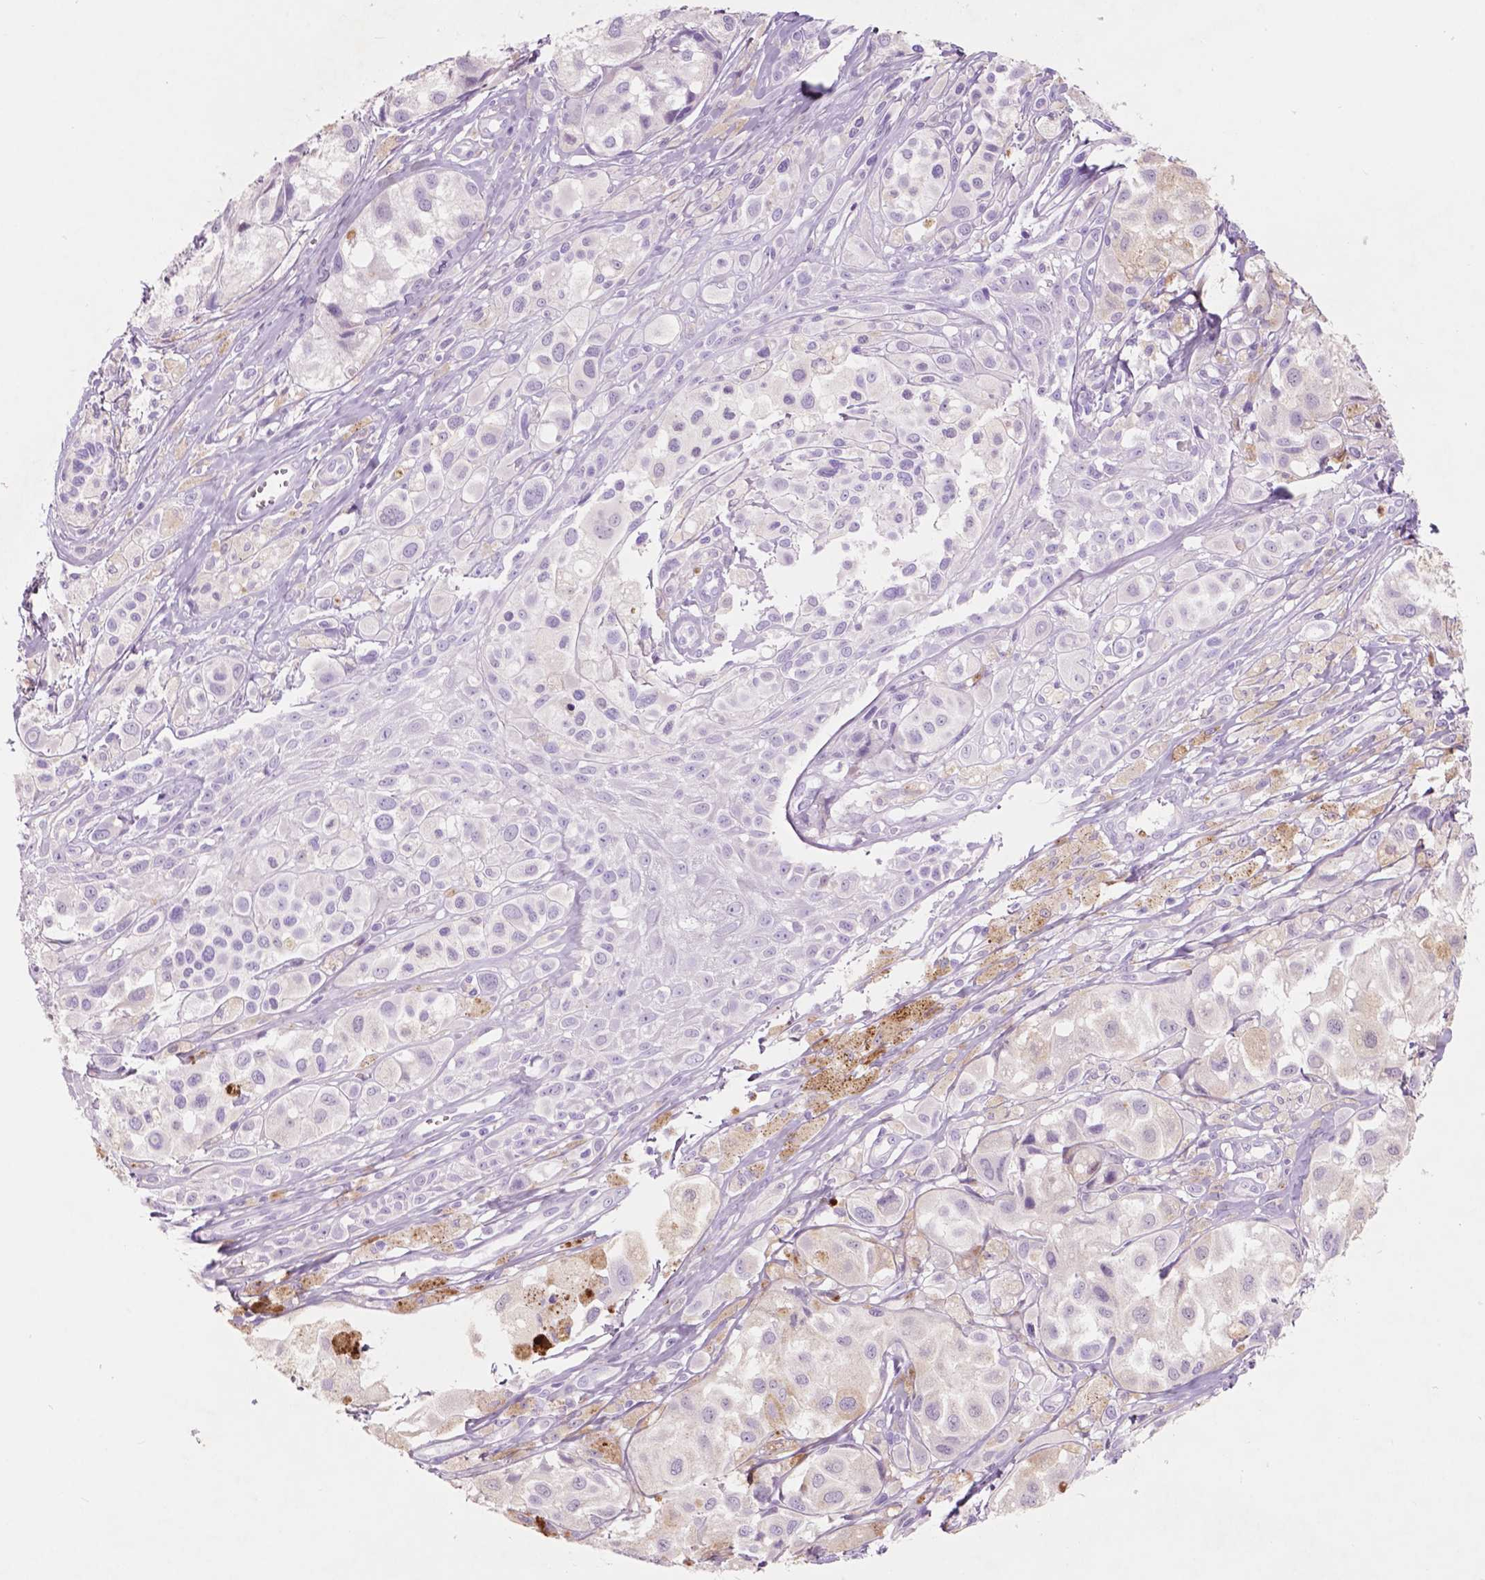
{"staining": {"intensity": "negative", "quantity": "none", "location": "none"}, "tissue": "melanoma", "cell_type": "Tumor cells", "image_type": "cancer", "snomed": [{"axis": "morphology", "description": "Malignant melanoma, NOS"}, {"axis": "topography", "description": "Skin"}], "caption": "The photomicrograph shows no significant positivity in tumor cells of malignant melanoma.", "gene": "CUZD1", "patient": {"sex": "male", "age": 77}}